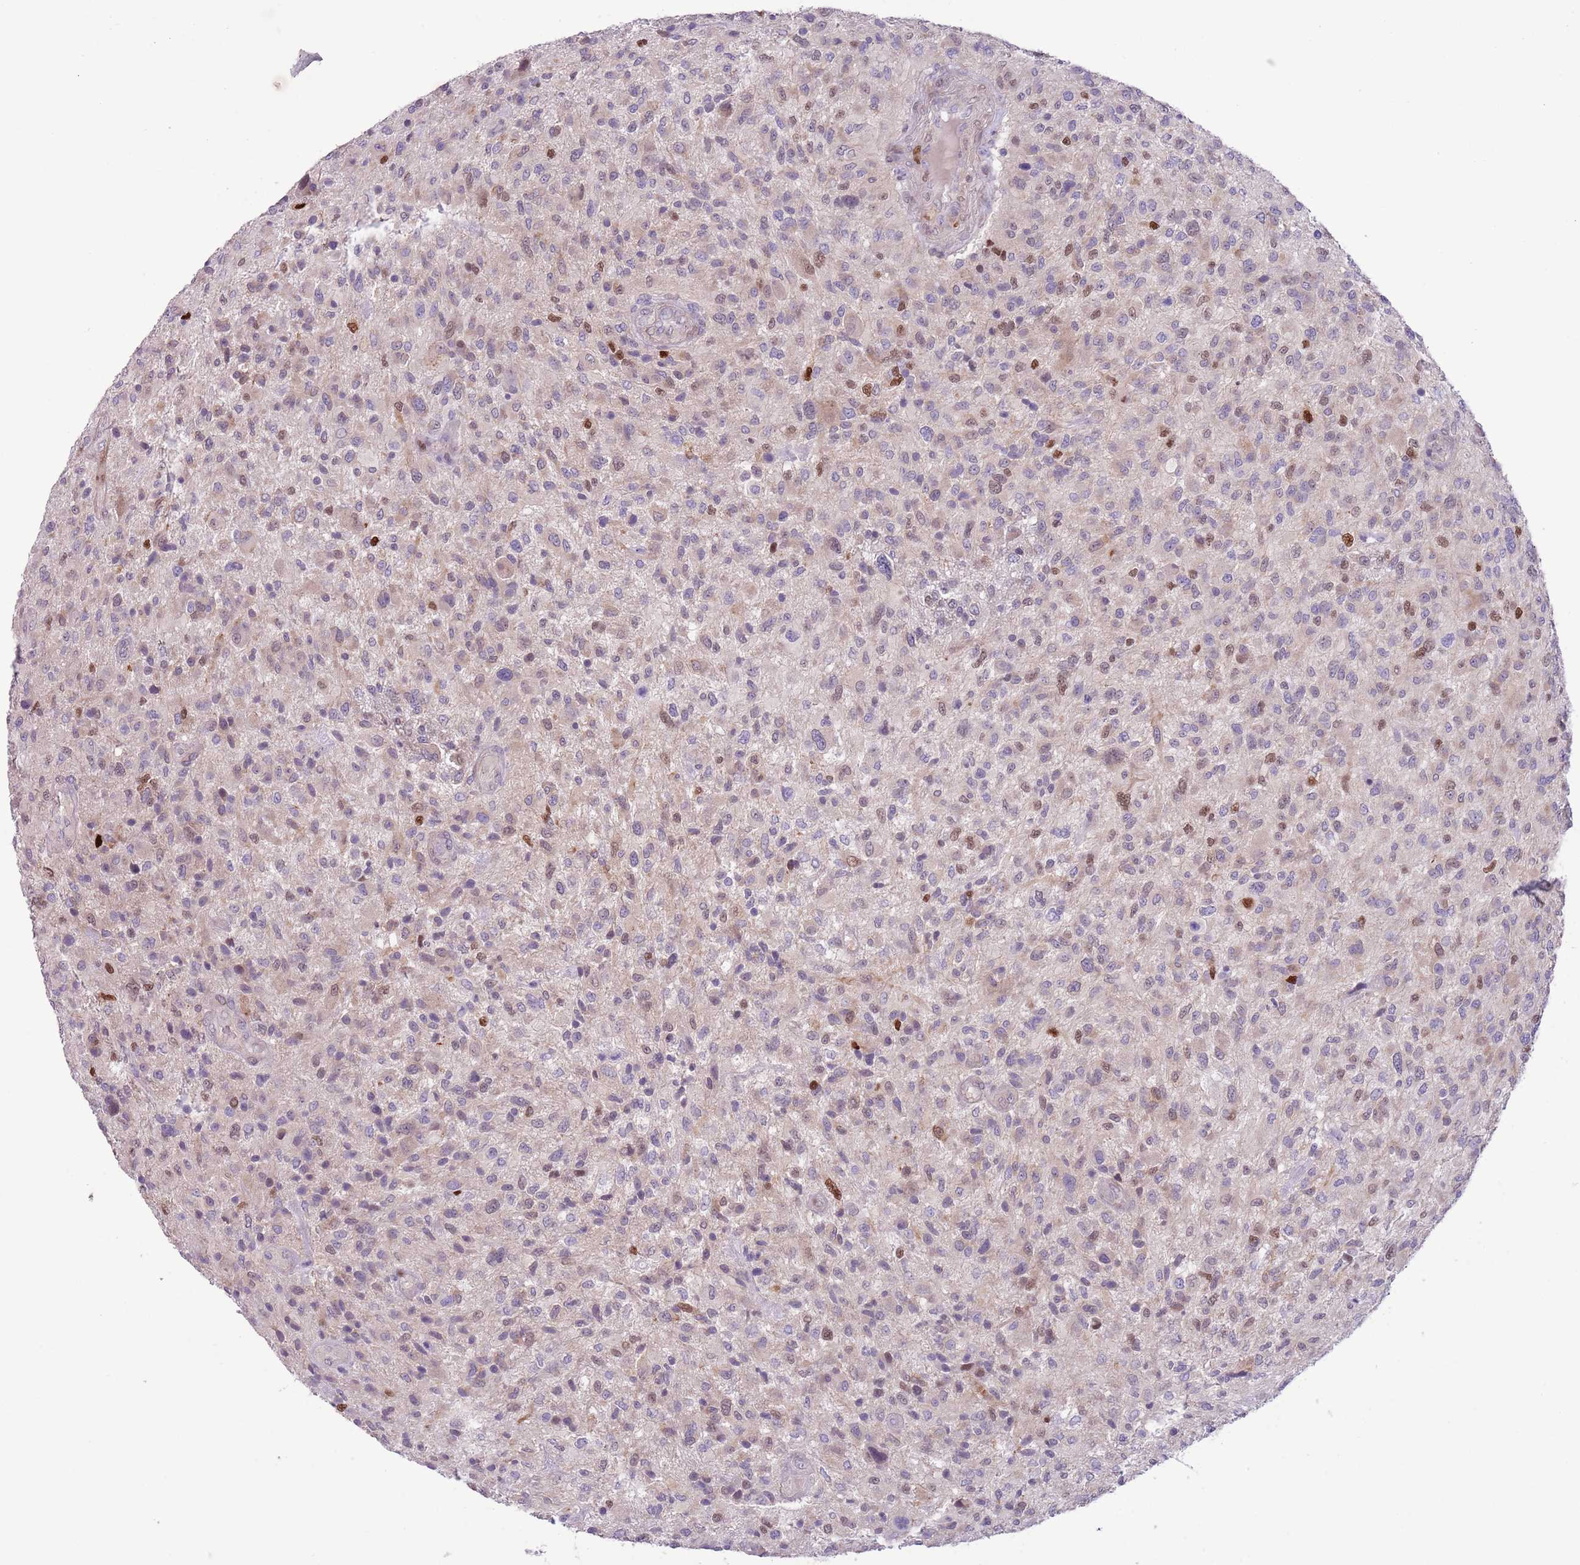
{"staining": {"intensity": "moderate", "quantity": "<25%", "location": "nuclear"}, "tissue": "glioma", "cell_type": "Tumor cells", "image_type": "cancer", "snomed": [{"axis": "morphology", "description": "Glioma, malignant, High grade"}, {"axis": "topography", "description": "Brain"}], "caption": "Immunohistochemistry staining of high-grade glioma (malignant), which reveals low levels of moderate nuclear staining in approximately <25% of tumor cells indicating moderate nuclear protein positivity. The staining was performed using DAB (3,3'-diaminobenzidine) (brown) for protein detection and nuclei were counterstained in hematoxylin (blue).", "gene": "CCND2", "patient": {"sex": "male", "age": 47}}